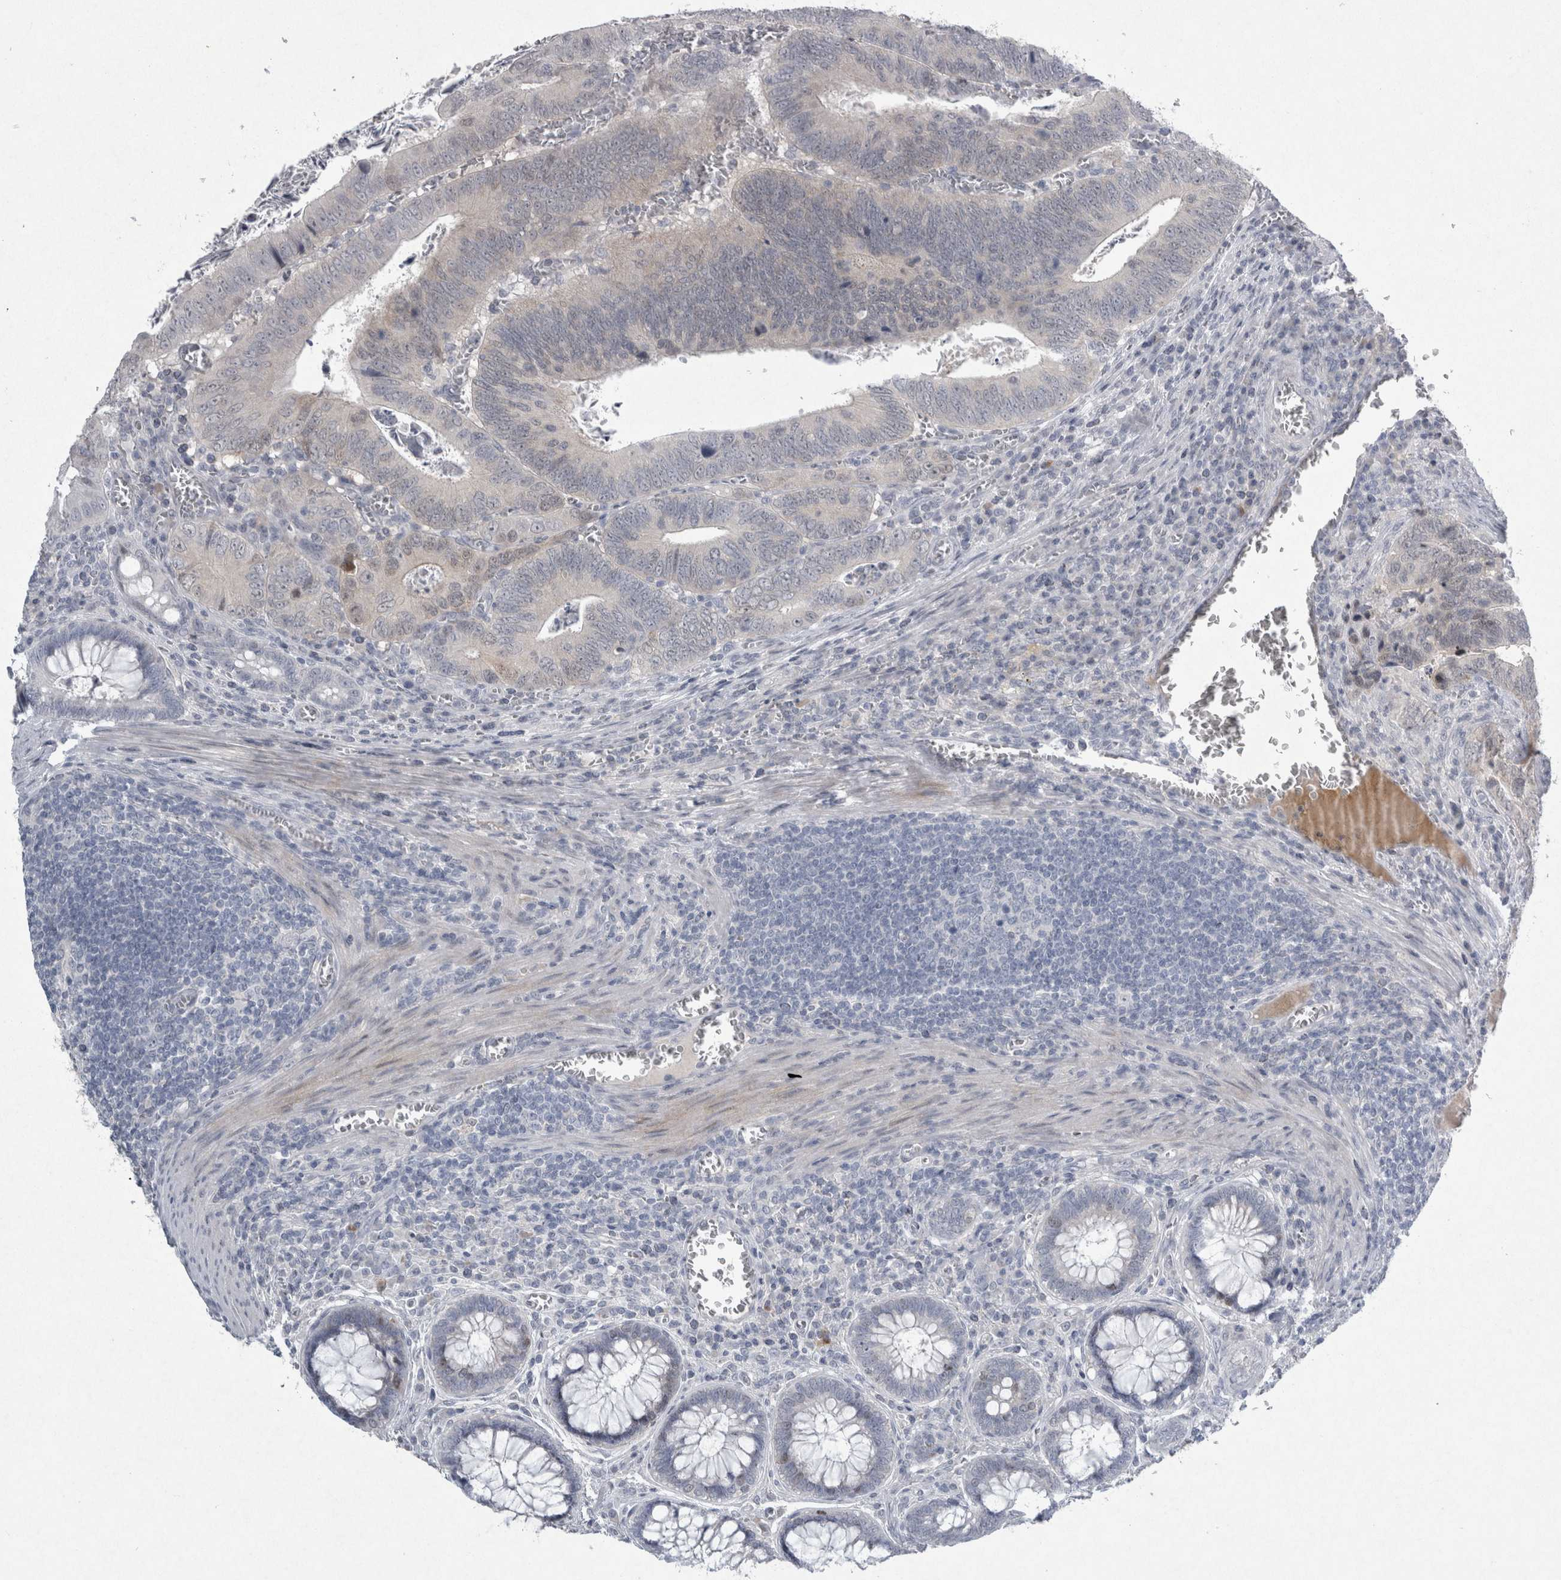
{"staining": {"intensity": "negative", "quantity": "none", "location": "none"}, "tissue": "colorectal cancer", "cell_type": "Tumor cells", "image_type": "cancer", "snomed": [{"axis": "morphology", "description": "Inflammation, NOS"}, {"axis": "morphology", "description": "Adenocarcinoma, NOS"}, {"axis": "topography", "description": "Colon"}], "caption": "High power microscopy histopathology image of an immunohistochemistry (IHC) micrograph of colorectal cancer, revealing no significant expression in tumor cells.", "gene": "PDX1", "patient": {"sex": "male", "age": 72}}